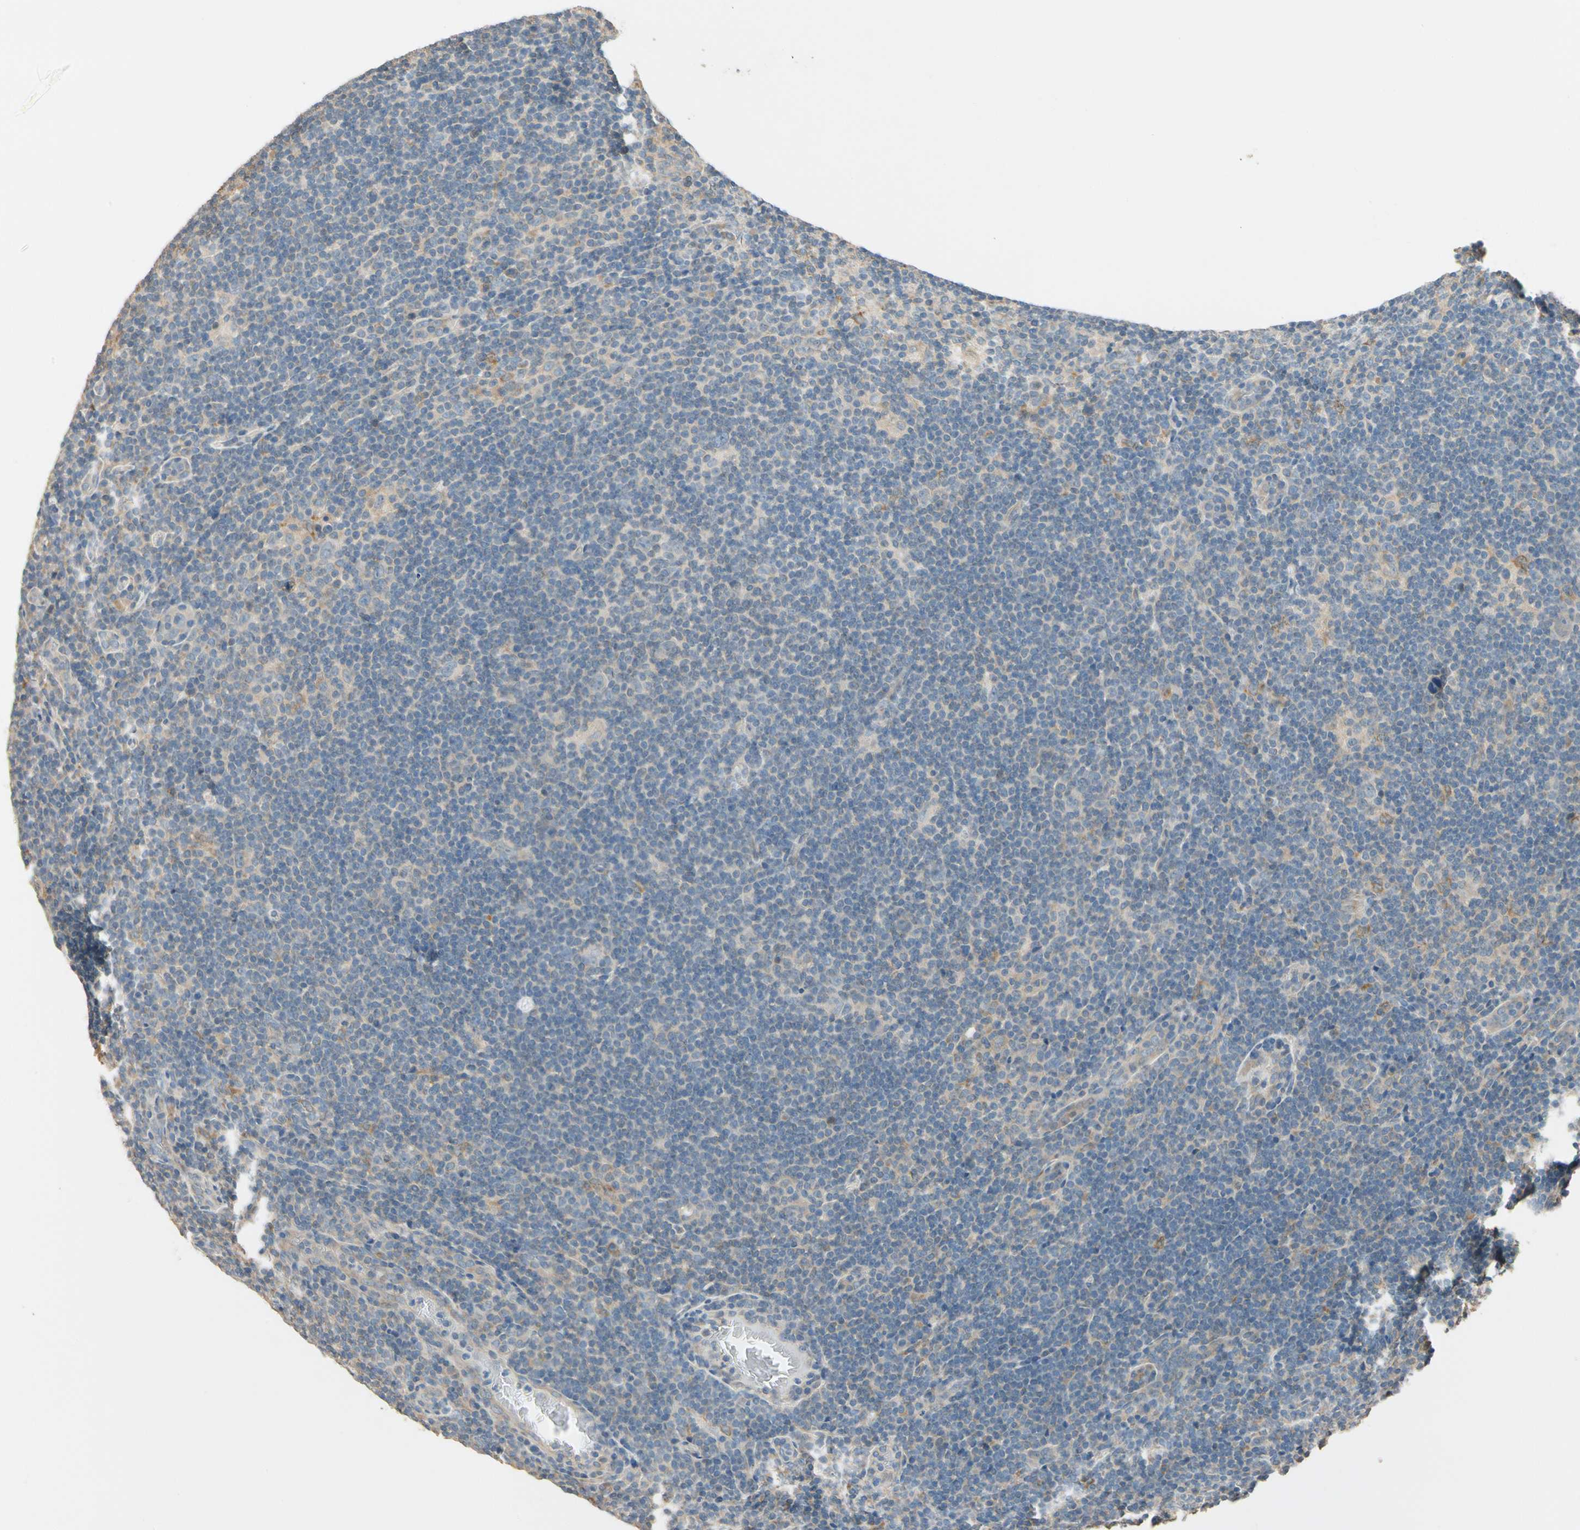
{"staining": {"intensity": "weak", "quantity": "<25%", "location": "cytoplasmic/membranous"}, "tissue": "lymphoma", "cell_type": "Tumor cells", "image_type": "cancer", "snomed": [{"axis": "morphology", "description": "Hodgkin's disease, NOS"}, {"axis": "topography", "description": "Lymph node"}], "caption": "This is an immunohistochemistry histopathology image of human lymphoma. There is no staining in tumor cells.", "gene": "MAP3K7", "patient": {"sex": "female", "age": 57}}